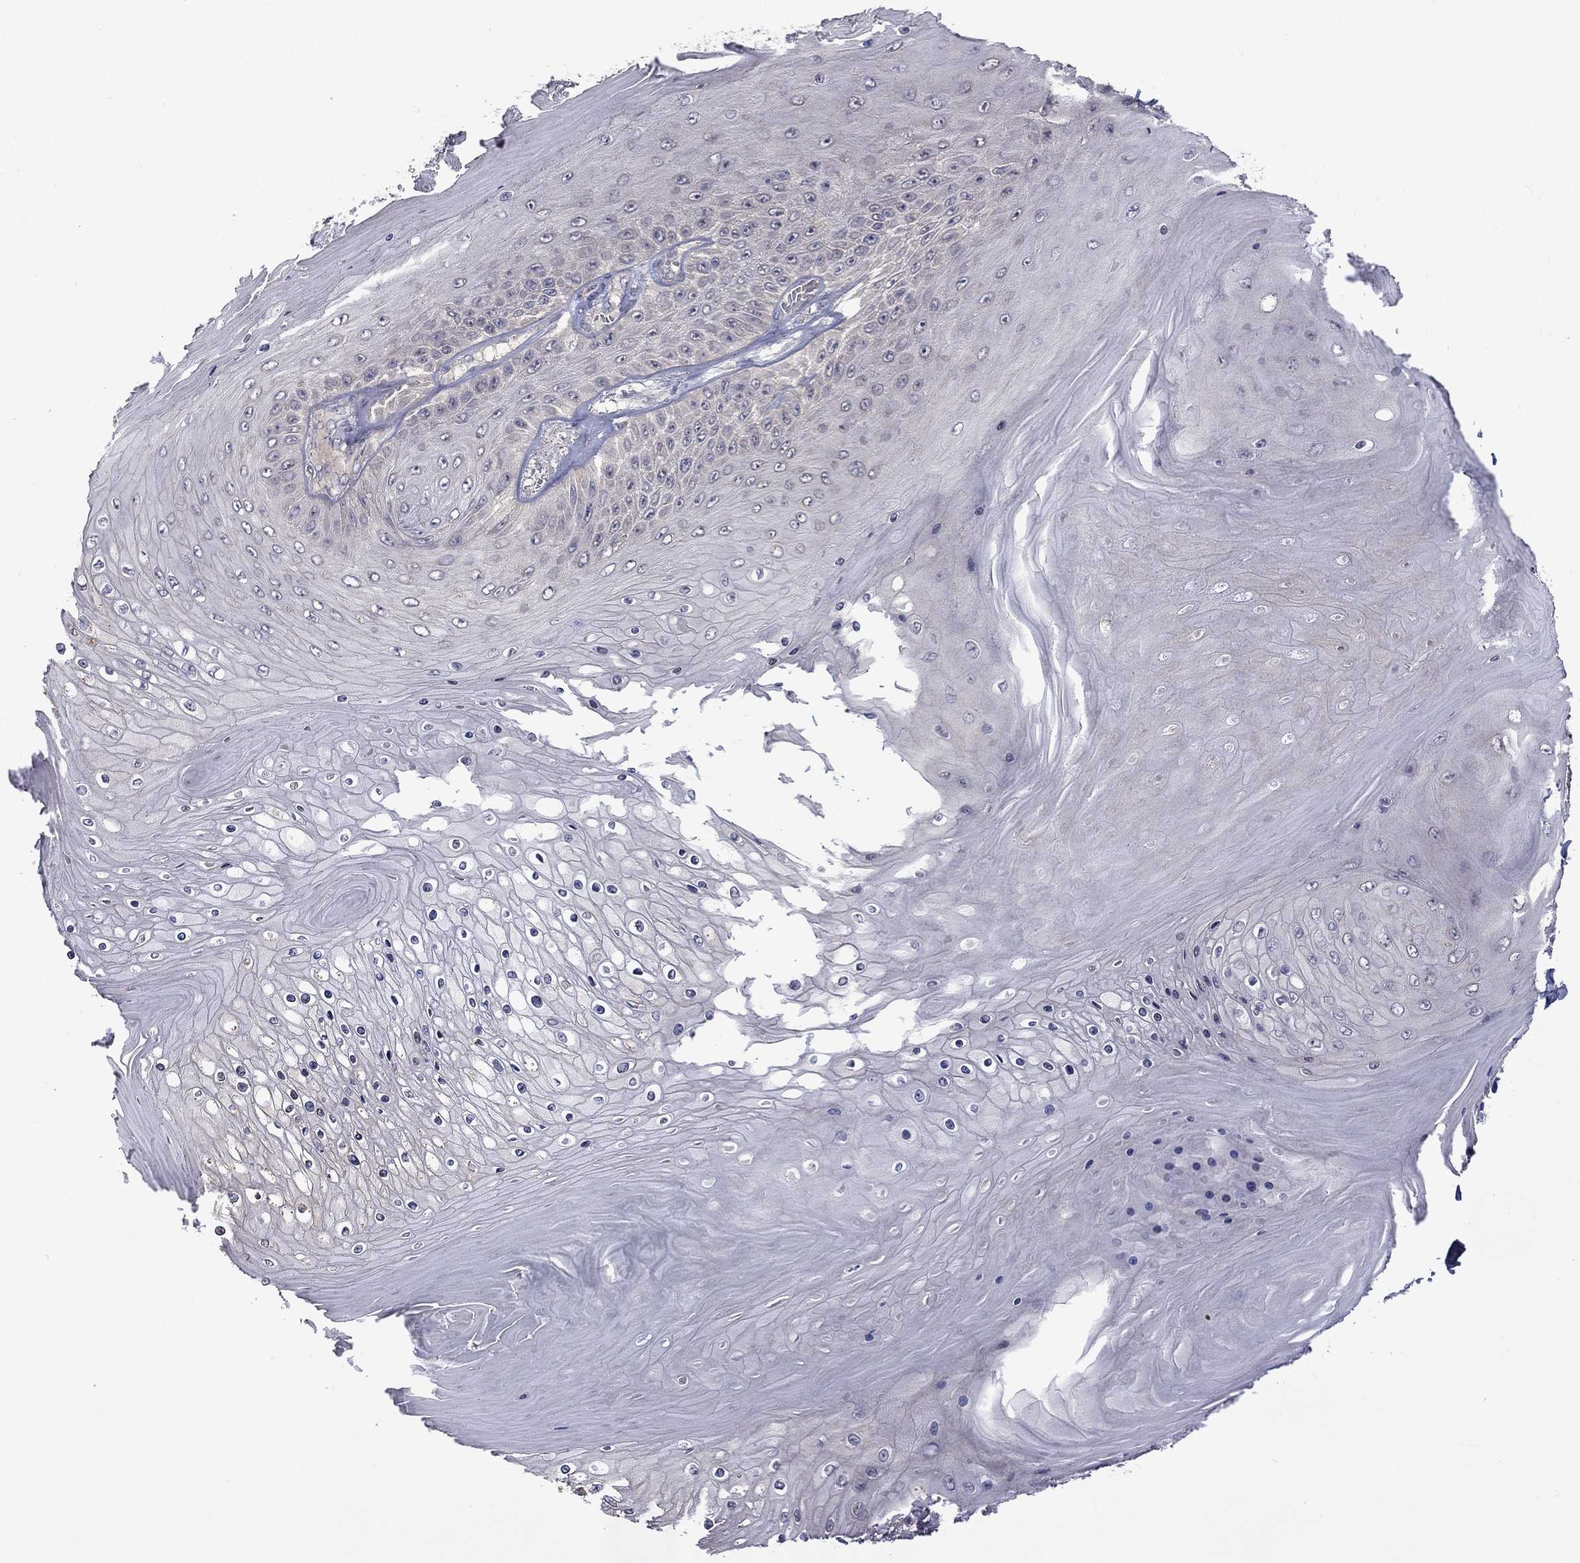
{"staining": {"intensity": "negative", "quantity": "none", "location": "none"}, "tissue": "skin cancer", "cell_type": "Tumor cells", "image_type": "cancer", "snomed": [{"axis": "morphology", "description": "Squamous cell carcinoma, NOS"}, {"axis": "topography", "description": "Skin"}], "caption": "The micrograph reveals no significant positivity in tumor cells of squamous cell carcinoma (skin).", "gene": "SLC39A14", "patient": {"sex": "male", "age": 62}}